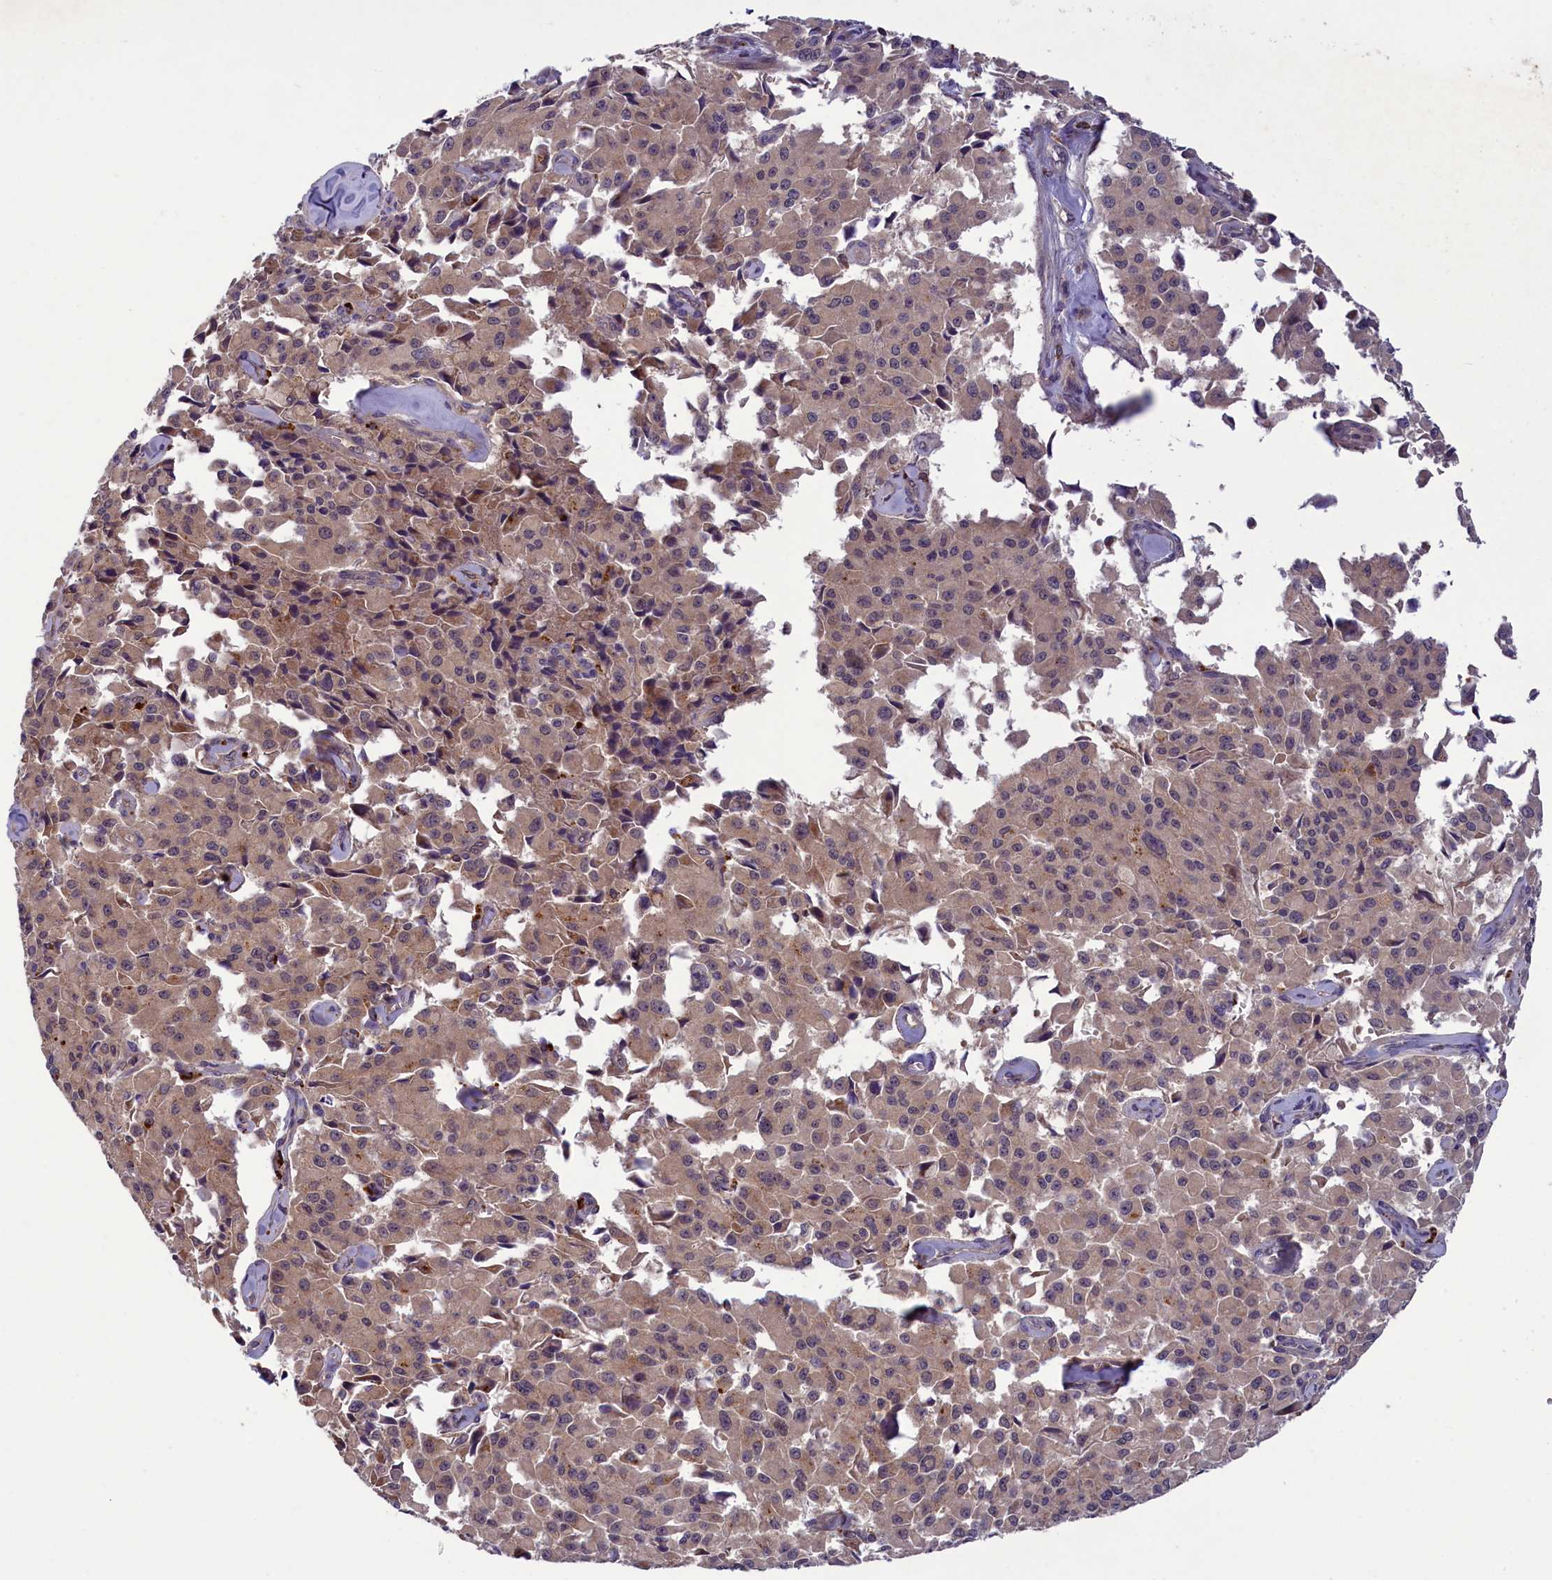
{"staining": {"intensity": "moderate", "quantity": ">75%", "location": "cytoplasmic/membranous"}, "tissue": "pancreatic cancer", "cell_type": "Tumor cells", "image_type": "cancer", "snomed": [{"axis": "morphology", "description": "Adenocarcinoma, NOS"}, {"axis": "topography", "description": "Pancreas"}], "caption": "This photomicrograph reveals immunohistochemistry staining of human pancreatic cancer, with medium moderate cytoplasmic/membranous staining in approximately >75% of tumor cells.", "gene": "NUBP1", "patient": {"sex": "male", "age": 65}}